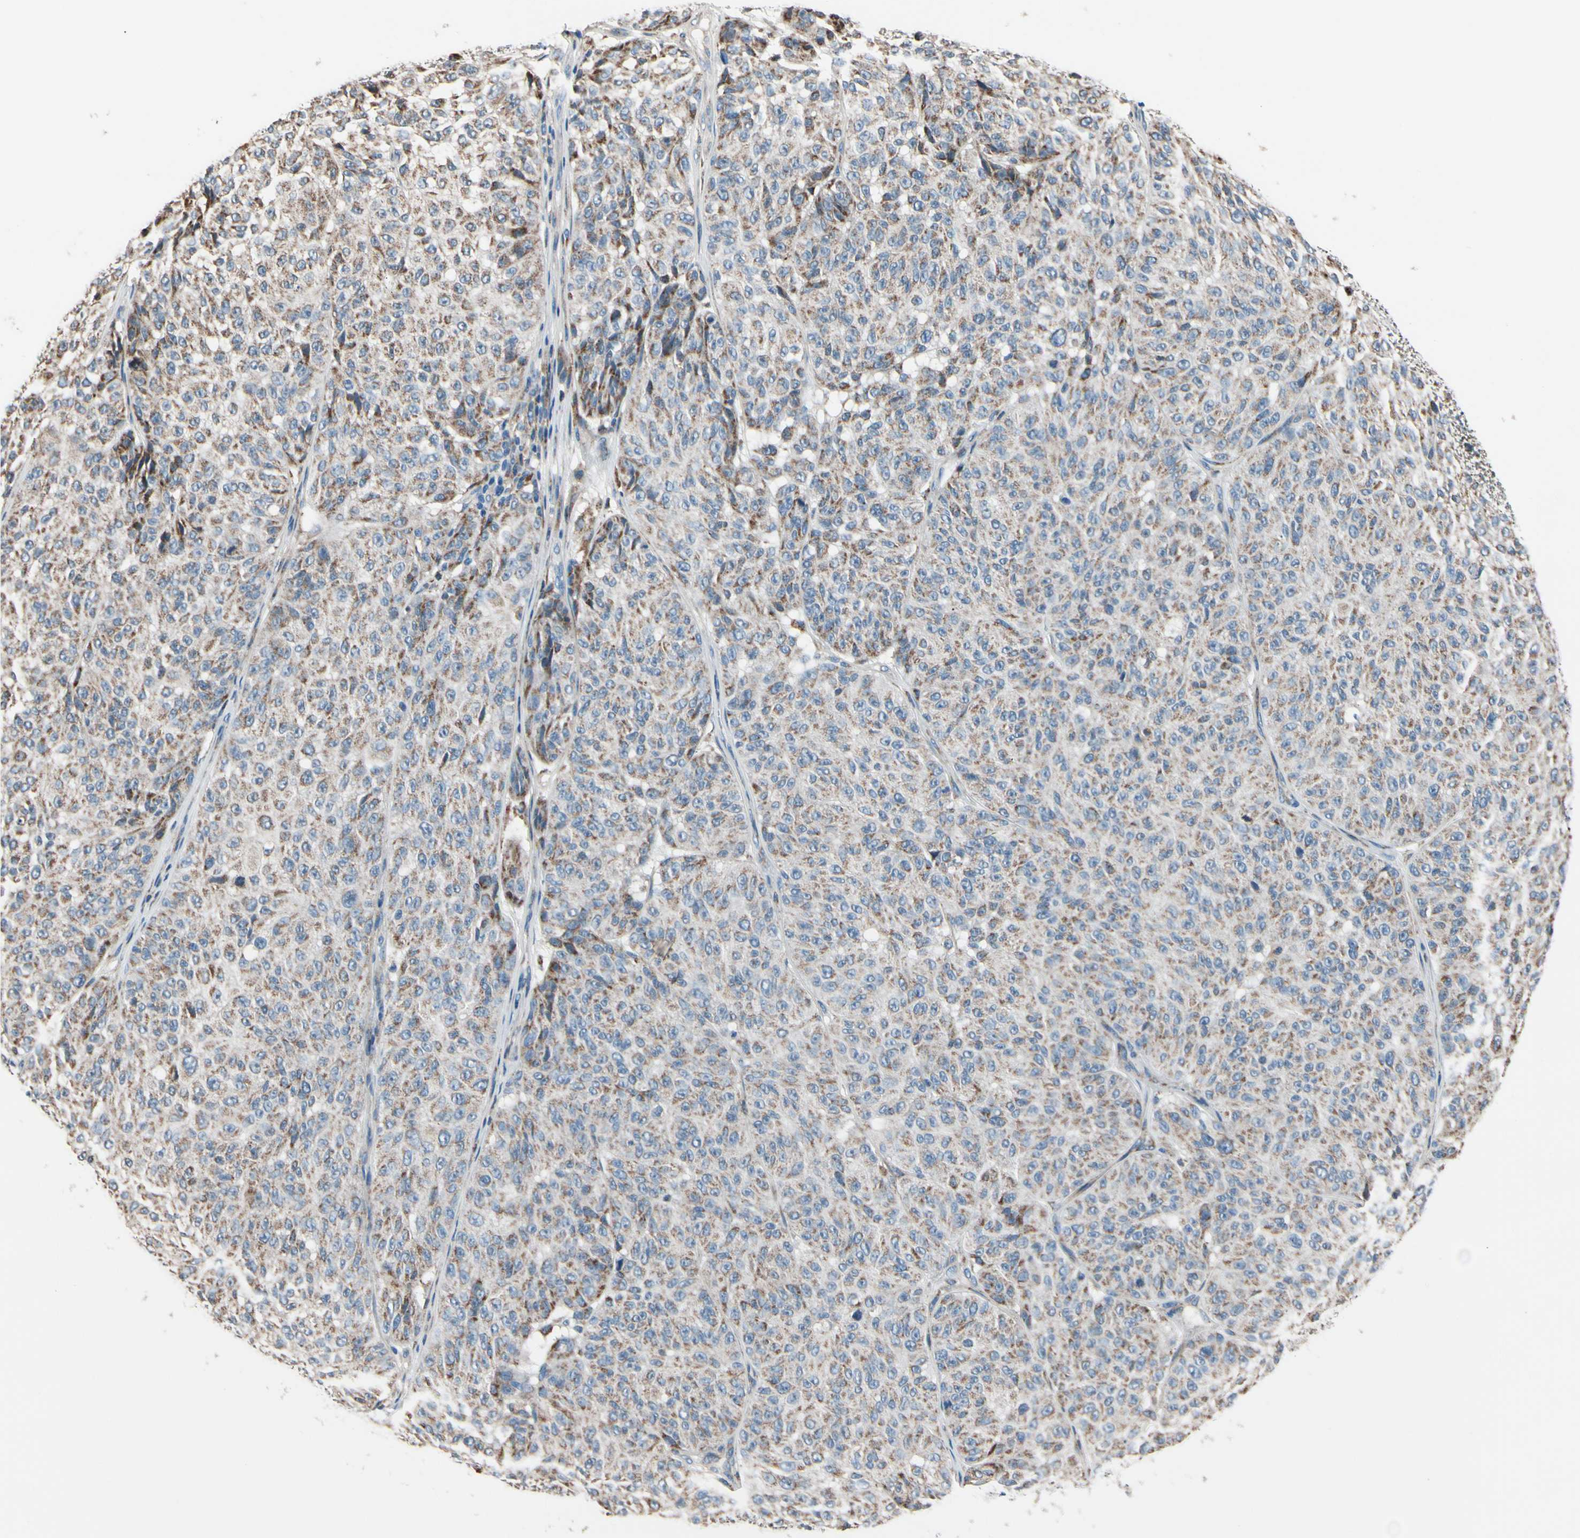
{"staining": {"intensity": "moderate", "quantity": ">75%", "location": "cytoplasmic/membranous"}, "tissue": "melanoma", "cell_type": "Tumor cells", "image_type": "cancer", "snomed": [{"axis": "morphology", "description": "Malignant melanoma, NOS"}, {"axis": "topography", "description": "Skin"}], "caption": "Brown immunohistochemical staining in malignant melanoma displays moderate cytoplasmic/membranous positivity in about >75% of tumor cells.", "gene": "TMEM176A", "patient": {"sex": "female", "age": 46}}